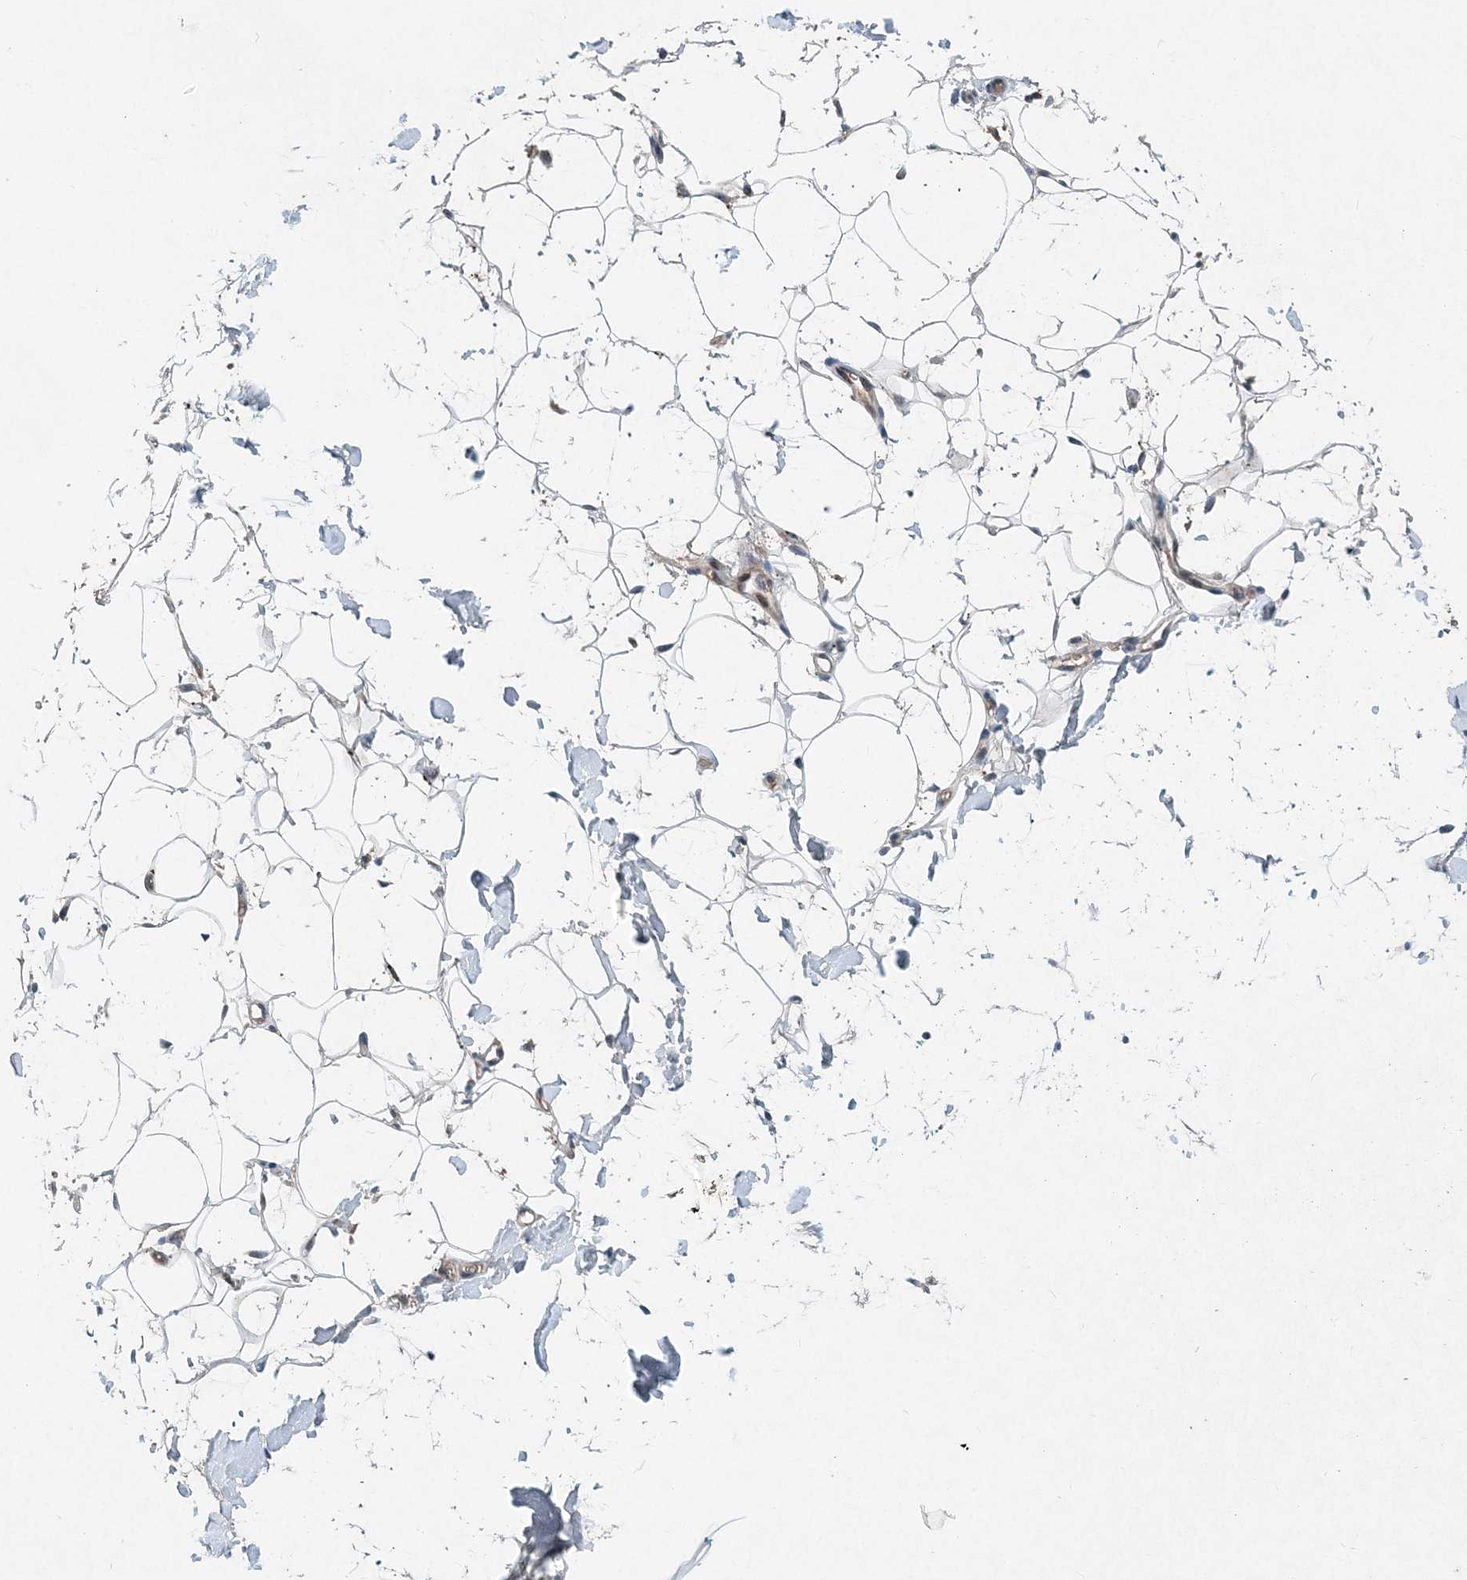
{"staining": {"intensity": "moderate", "quantity": ">75%", "location": "nuclear"}, "tissue": "adipose tissue", "cell_type": "Adipocytes", "image_type": "normal", "snomed": [{"axis": "morphology", "description": "Normal tissue, NOS"}, {"axis": "topography", "description": "Breast"}], "caption": "Moderate nuclear protein expression is present in approximately >75% of adipocytes in adipose tissue. The staining is performed using DAB (3,3'-diaminobenzidine) brown chromogen to label protein expression. The nuclei are counter-stained blue using hematoxylin.", "gene": "KPNA4", "patient": {"sex": "female", "age": 26}}